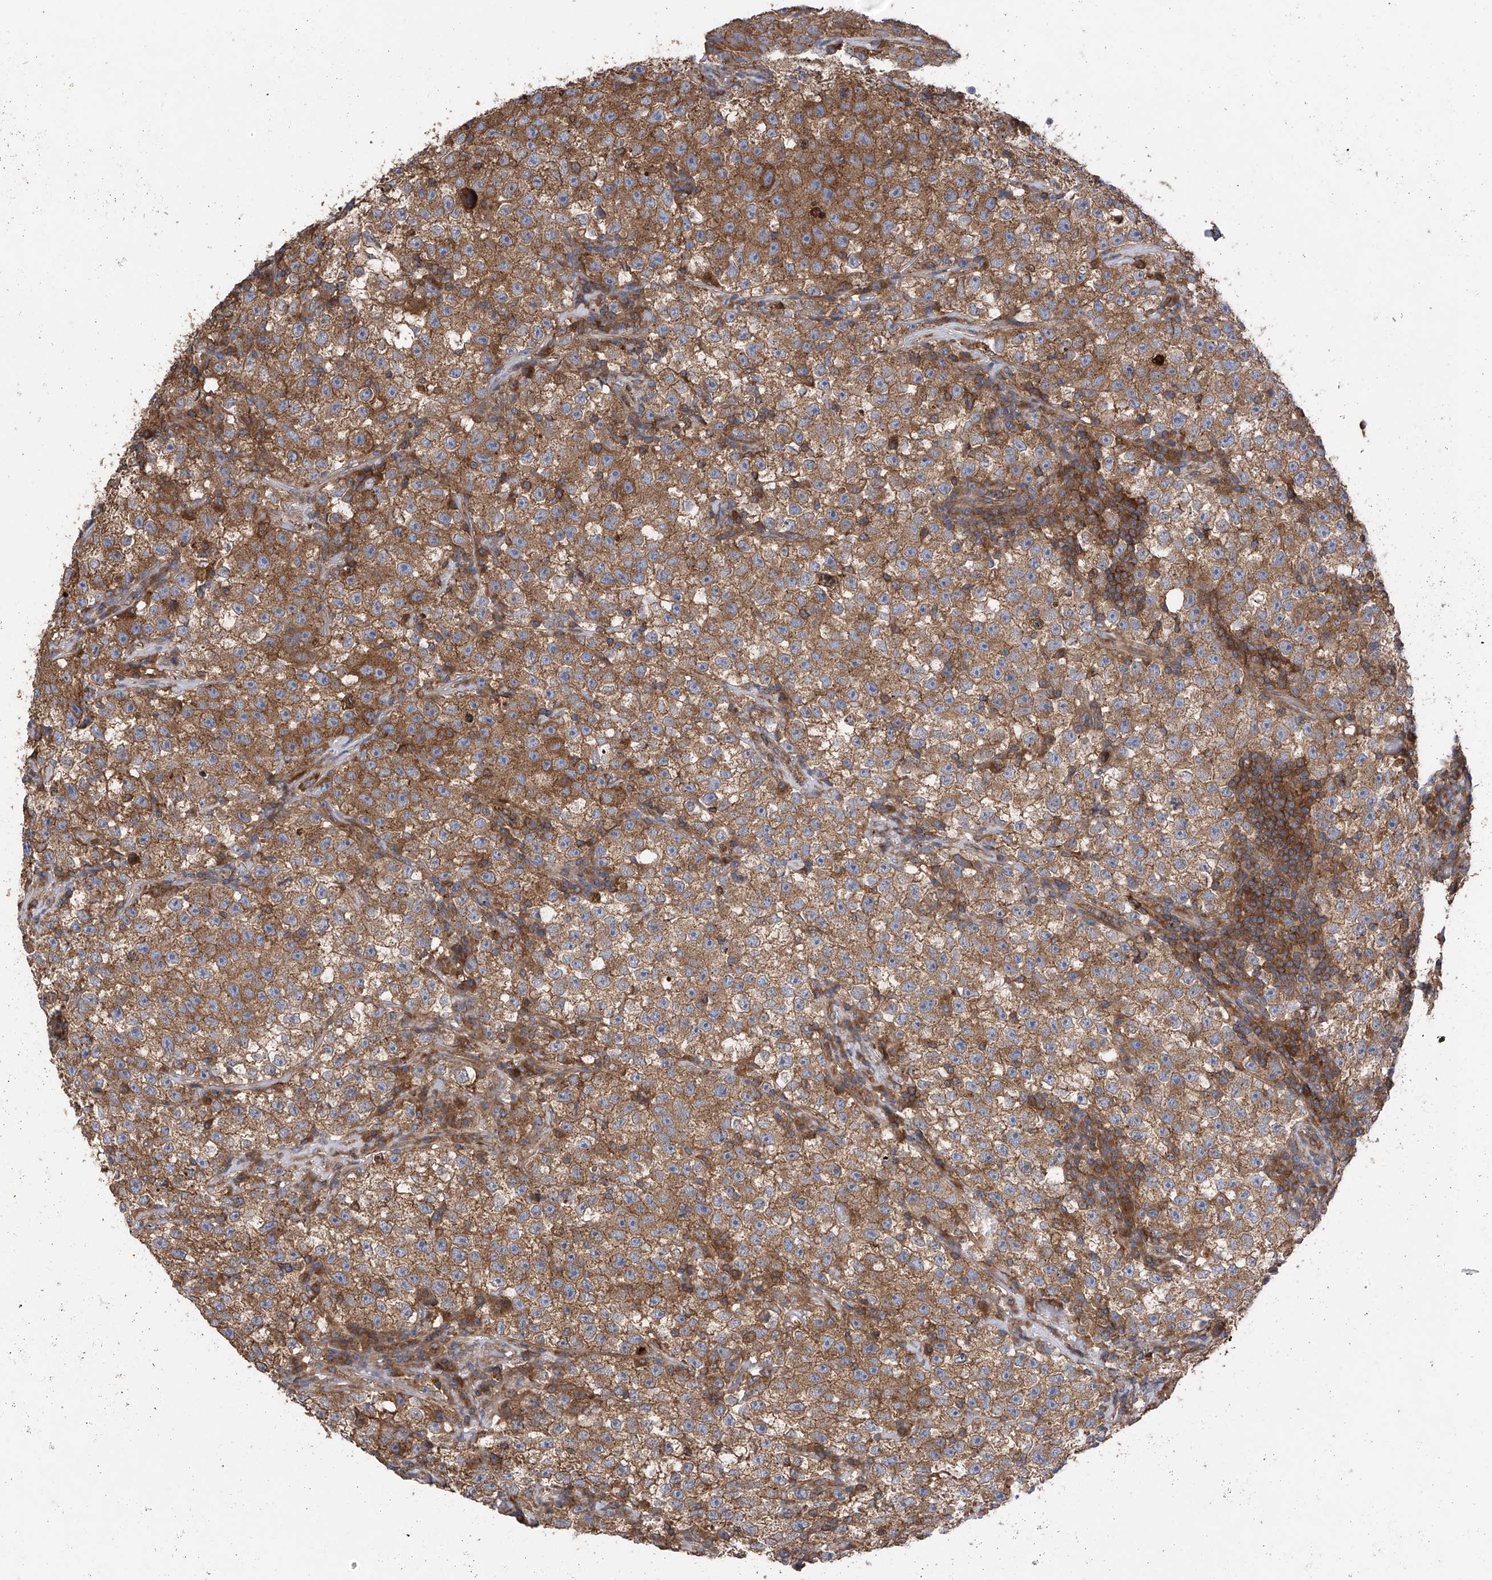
{"staining": {"intensity": "moderate", "quantity": ">75%", "location": "cytoplasmic/membranous"}, "tissue": "testis cancer", "cell_type": "Tumor cells", "image_type": "cancer", "snomed": [{"axis": "morphology", "description": "Seminoma, NOS"}, {"axis": "topography", "description": "Testis"}], "caption": "Moderate cytoplasmic/membranous expression is identified in about >75% of tumor cells in testis cancer.", "gene": "CHPF", "patient": {"sex": "male", "age": 22}}